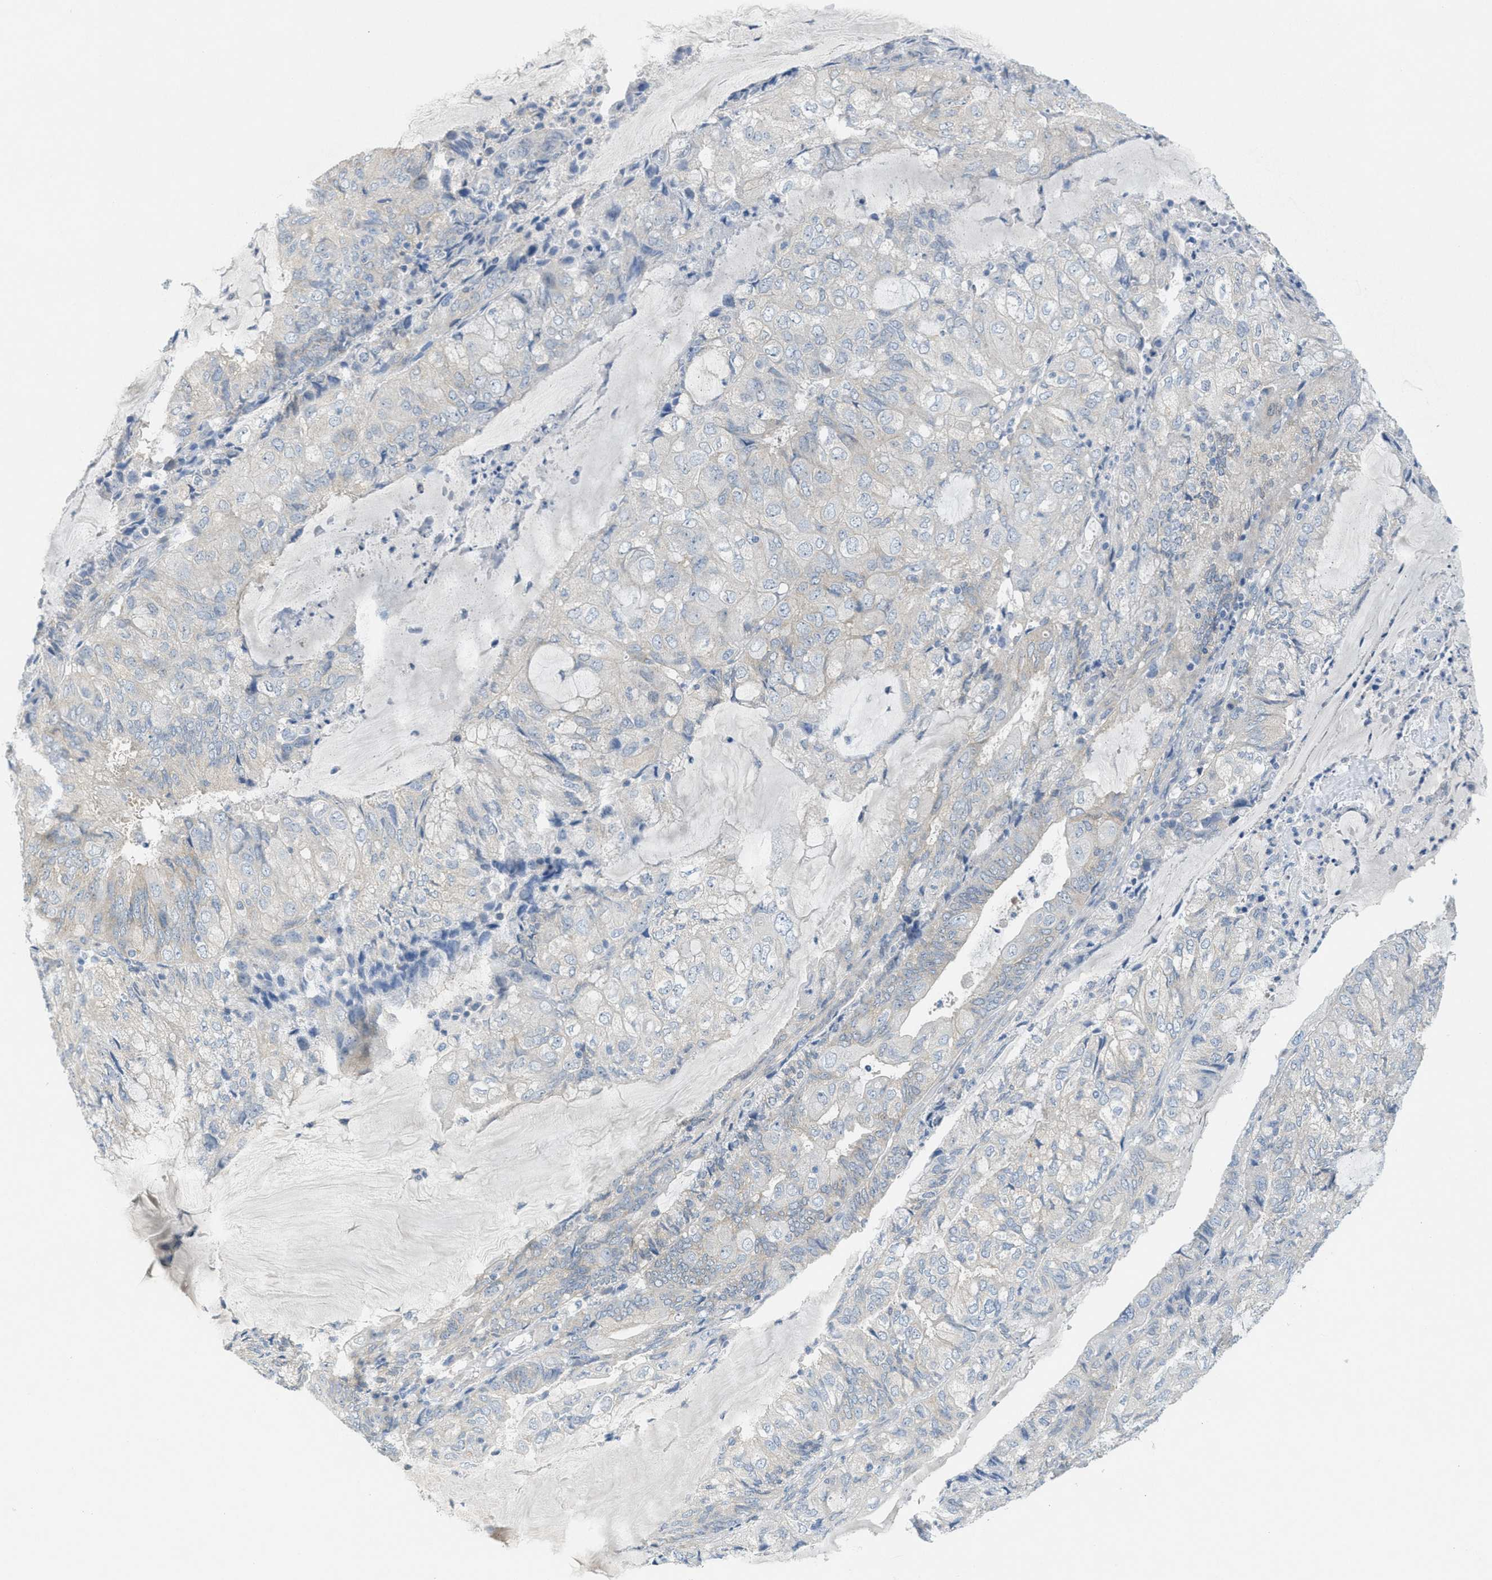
{"staining": {"intensity": "negative", "quantity": "none", "location": "none"}, "tissue": "endometrial cancer", "cell_type": "Tumor cells", "image_type": "cancer", "snomed": [{"axis": "morphology", "description": "Adenocarcinoma, NOS"}, {"axis": "topography", "description": "Endometrium"}], "caption": "DAB (3,3'-diaminobenzidine) immunohistochemical staining of human endometrial adenocarcinoma displays no significant positivity in tumor cells.", "gene": "ZFYVE9", "patient": {"sex": "female", "age": 81}}